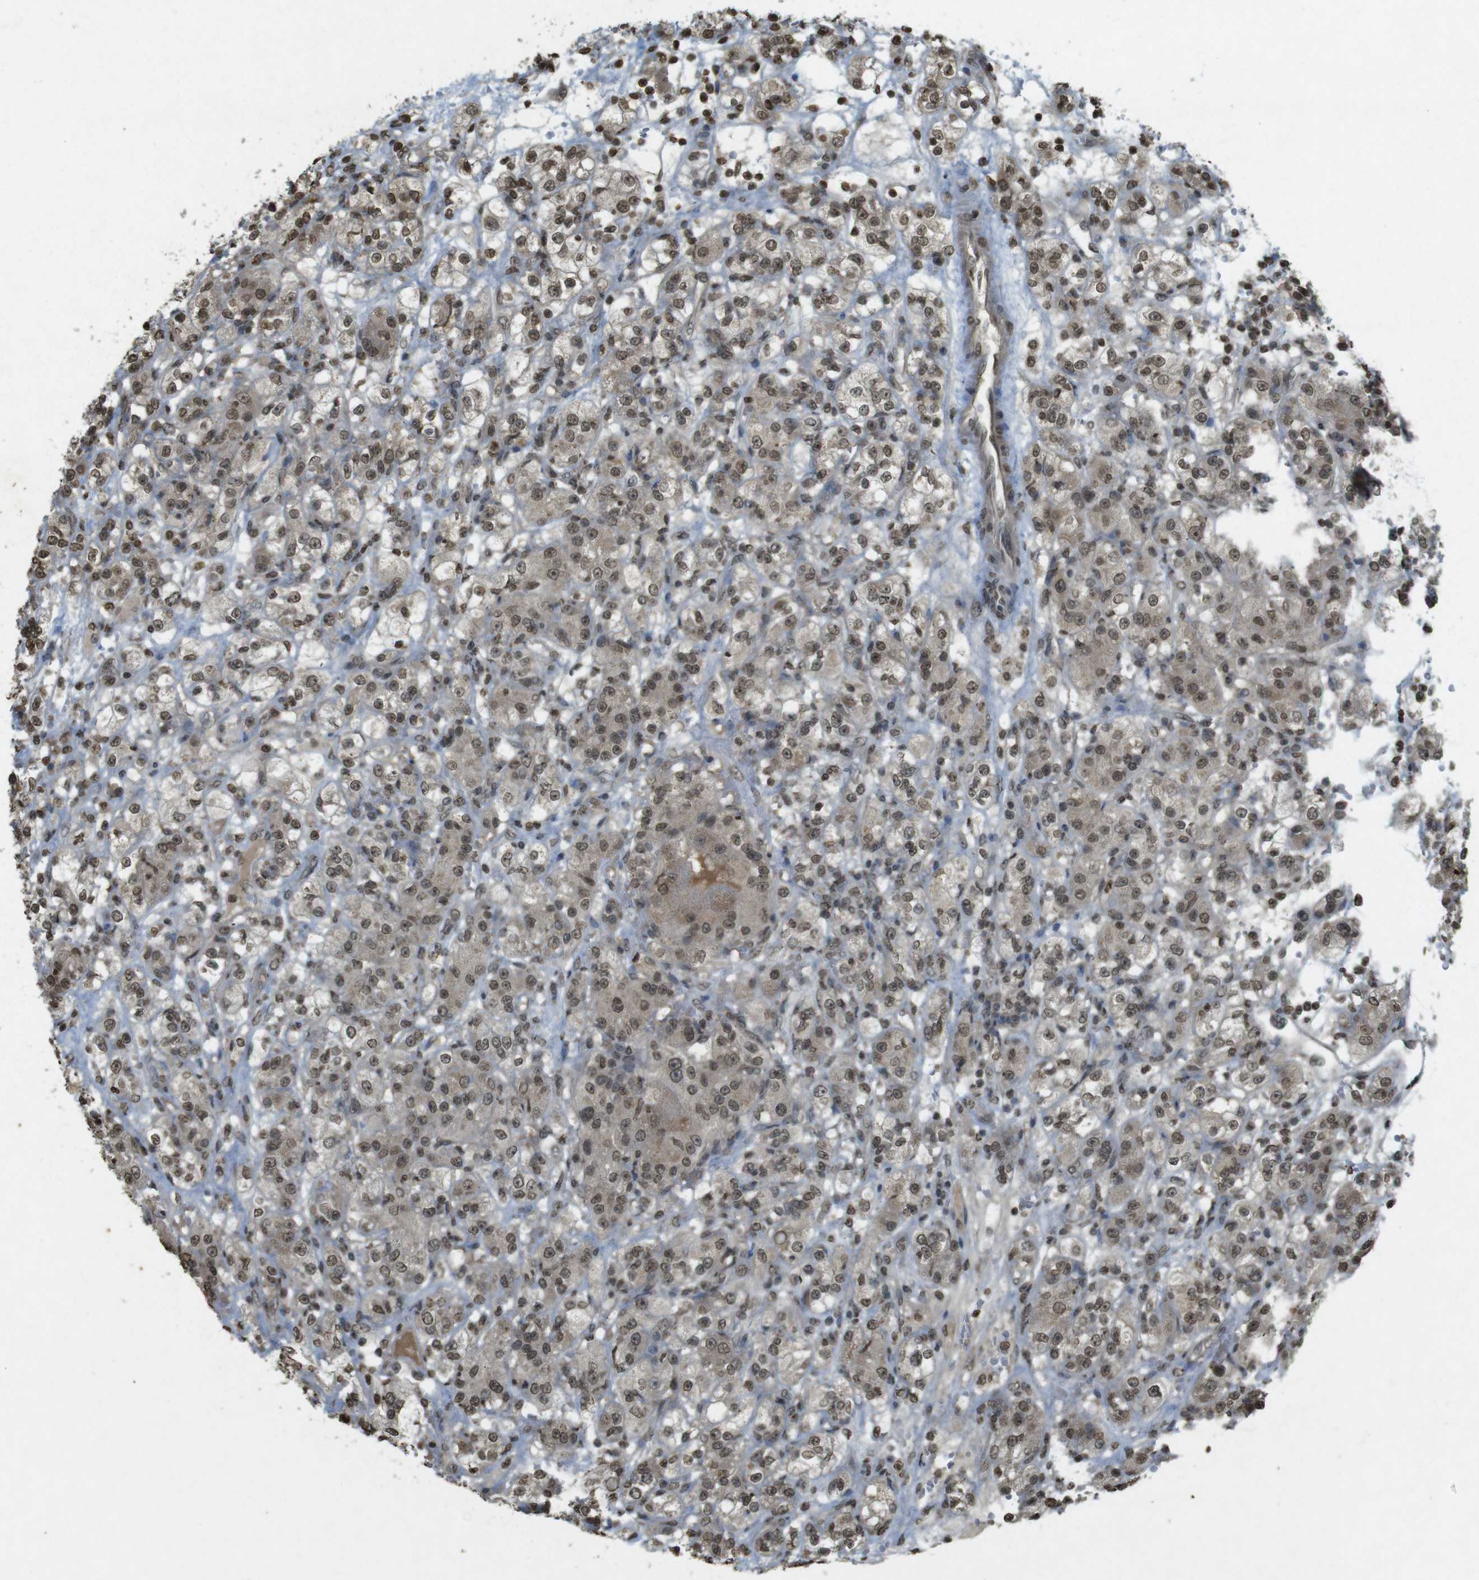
{"staining": {"intensity": "moderate", "quantity": ">75%", "location": "nuclear"}, "tissue": "renal cancer", "cell_type": "Tumor cells", "image_type": "cancer", "snomed": [{"axis": "morphology", "description": "Normal tissue, NOS"}, {"axis": "morphology", "description": "Adenocarcinoma, NOS"}, {"axis": "topography", "description": "Kidney"}], "caption": "This is a histology image of immunohistochemistry staining of renal adenocarcinoma, which shows moderate positivity in the nuclear of tumor cells.", "gene": "ORC4", "patient": {"sex": "male", "age": 61}}